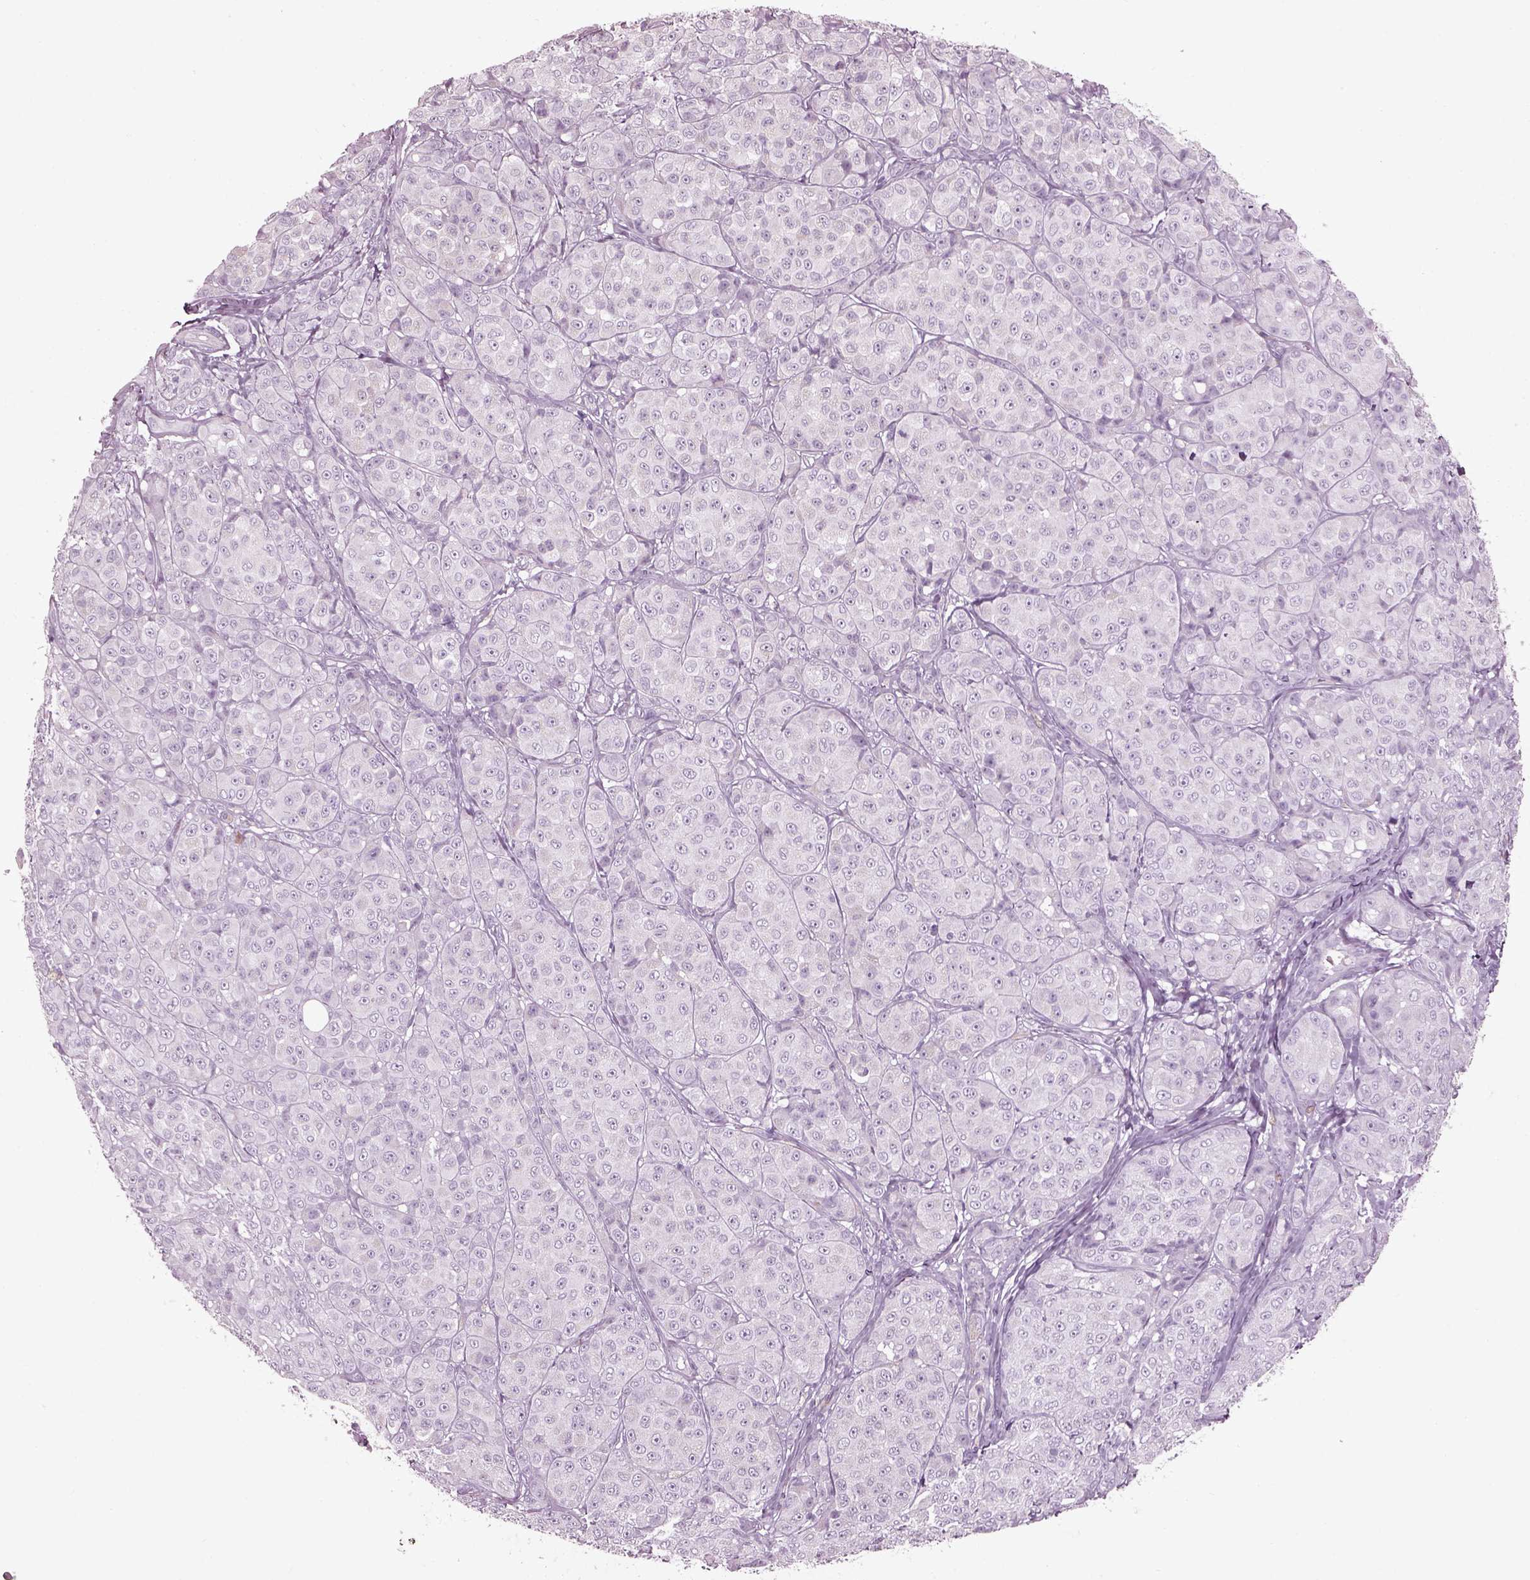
{"staining": {"intensity": "negative", "quantity": "none", "location": "none"}, "tissue": "melanoma", "cell_type": "Tumor cells", "image_type": "cancer", "snomed": [{"axis": "morphology", "description": "Malignant melanoma, NOS"}, {"axis": "topography", "description": "Skin"}], "caption": "Protein analysis of malignant melanoma demonstrates no significant positivity in tumor cells.", "gene": "PDC", "patient": {"sex": "male", "age": 89}}